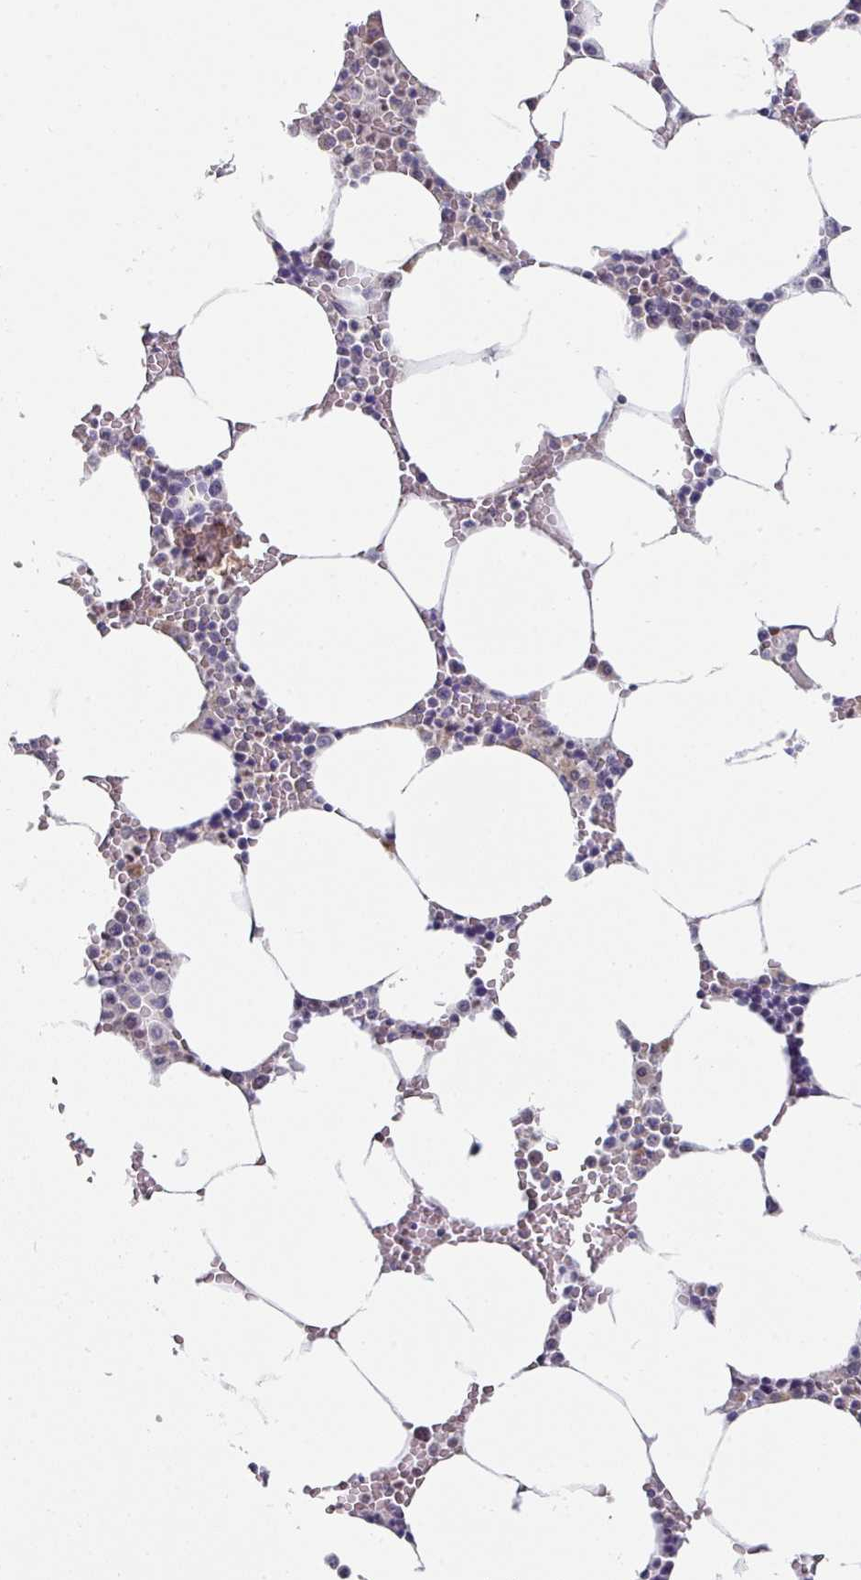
{"staining": {"intensity": "weak", "quantity": "<25%", "location": "cytoplasmic/membranous"}, "tissue": "bone marrow", "cell_type": "Hematopoietic cells", "image_type": "normal", "snomed": [{"axis": "morphology", "description": "Normal tissue, NOS"}, {"axis": "topography", "description": "Bone marrow"}], "caption": "This is a photomicrograph of immunohistochemistry (IHC) staining of benign bone marrow, which shows no positivity in hematopoietic cells.", "gene": "TMED5", "patient": {"sex": "male", "age": 70}}